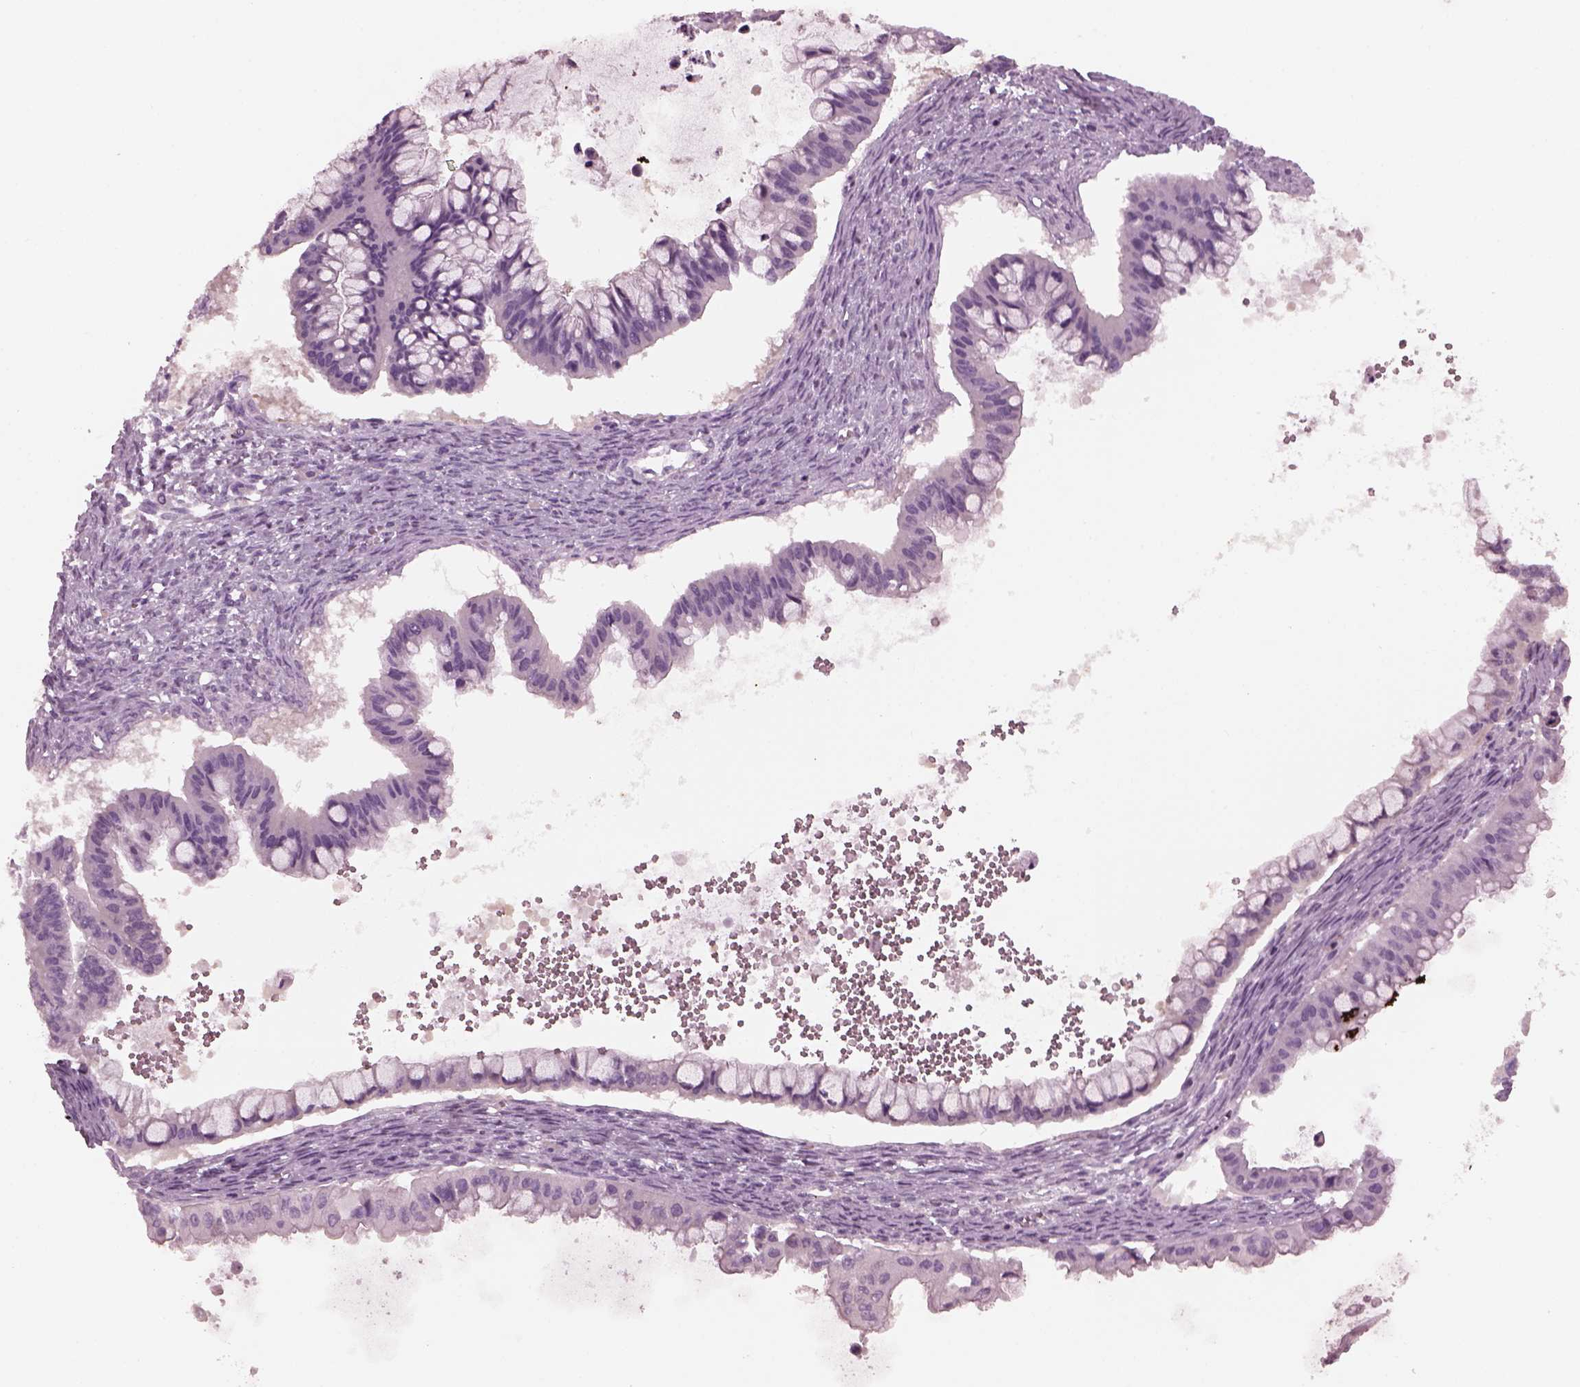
{"staining": {"intensity": "negative", "quantity": "none", "location": "none"}, "tissue": "ovarian cancer", "cell_type": "Tumor cells", "image_type": "cancer", "snomed": [{"axis": "morphology", "description": "Cystadenocarcinoma, mucinous, NOS"}, {"axis": "topography", "description": "Ovary"}], "caption": "Human mucinous cystadenocarcinoma (ovarian) stained for a protein using IHC shows no expression in tumor cells.", "gene": "SHTN1", "patient": {"sex": "female", "age": 72}}